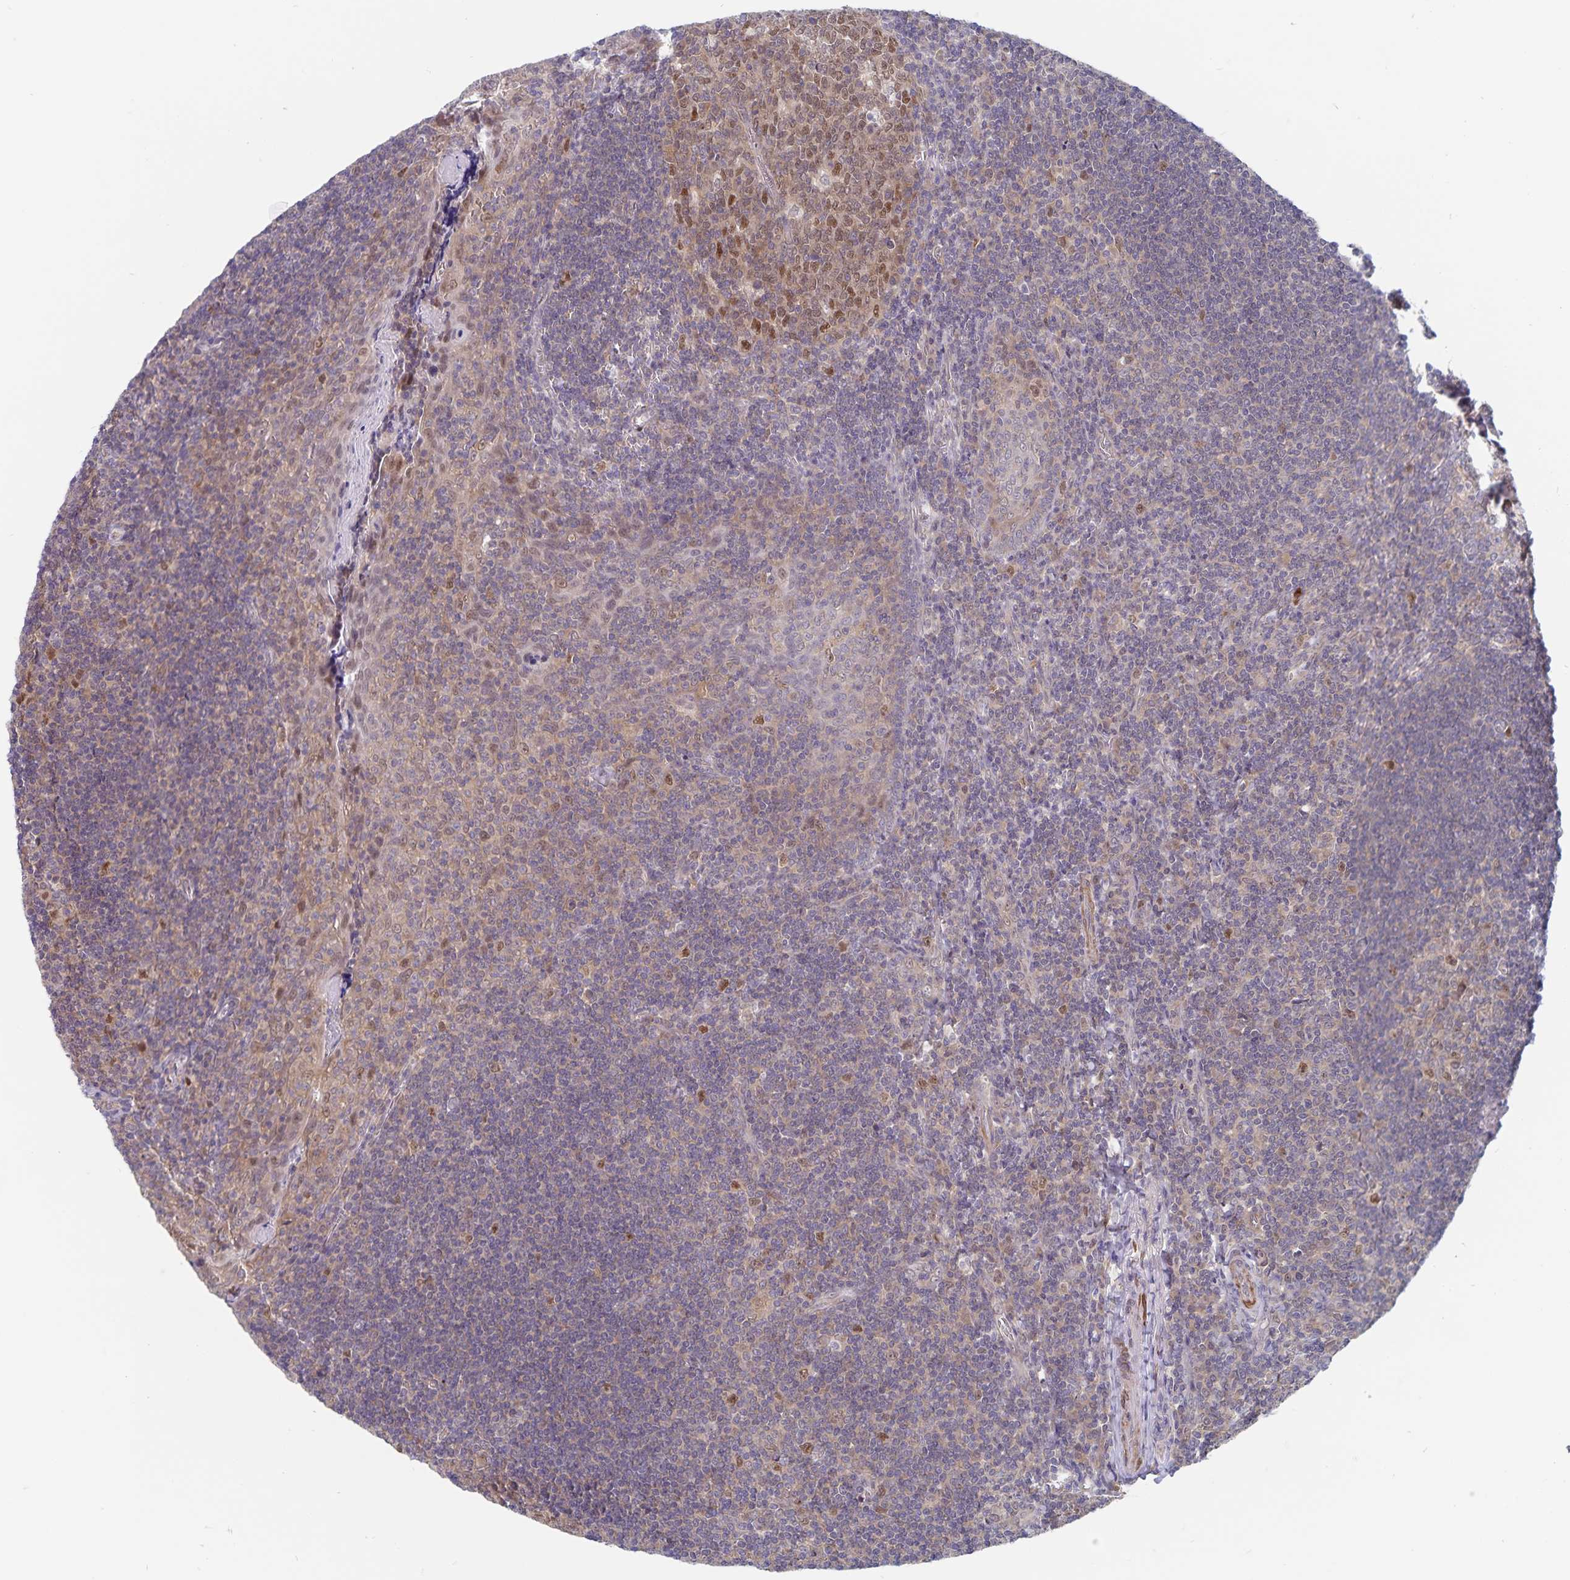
{"staining": {"intensity": "moderate", "quantity": "25%-75%", "location": "nuclear"}, "tissue": "tonsil", "cell_type": "Germinal center cells", "image_type": "normal", "snomed": [{"axis": "morphology", "description": "Normal tissue, NOS"}, {"axis": "morphology", "description": "Inflammation, NOS"}, {"axis": "topography", "description": "Tonsil"}], "caption": "High-magnification brightfield microscopy of normal tonsil stained with DAB (brown) and counterstained with hematoxylin (blue). germinal center cells exhibit moderate nuclear staining is present in approximately25%-75% of cells. The protein is stained brown, and the nuclei are stained in blue (DAB (3,3'-diaminobenzidine) IHC with brightfield microscopy, high magnification).", "gene": "BAG6", "patient": {"sex": "female", "age": 31}}